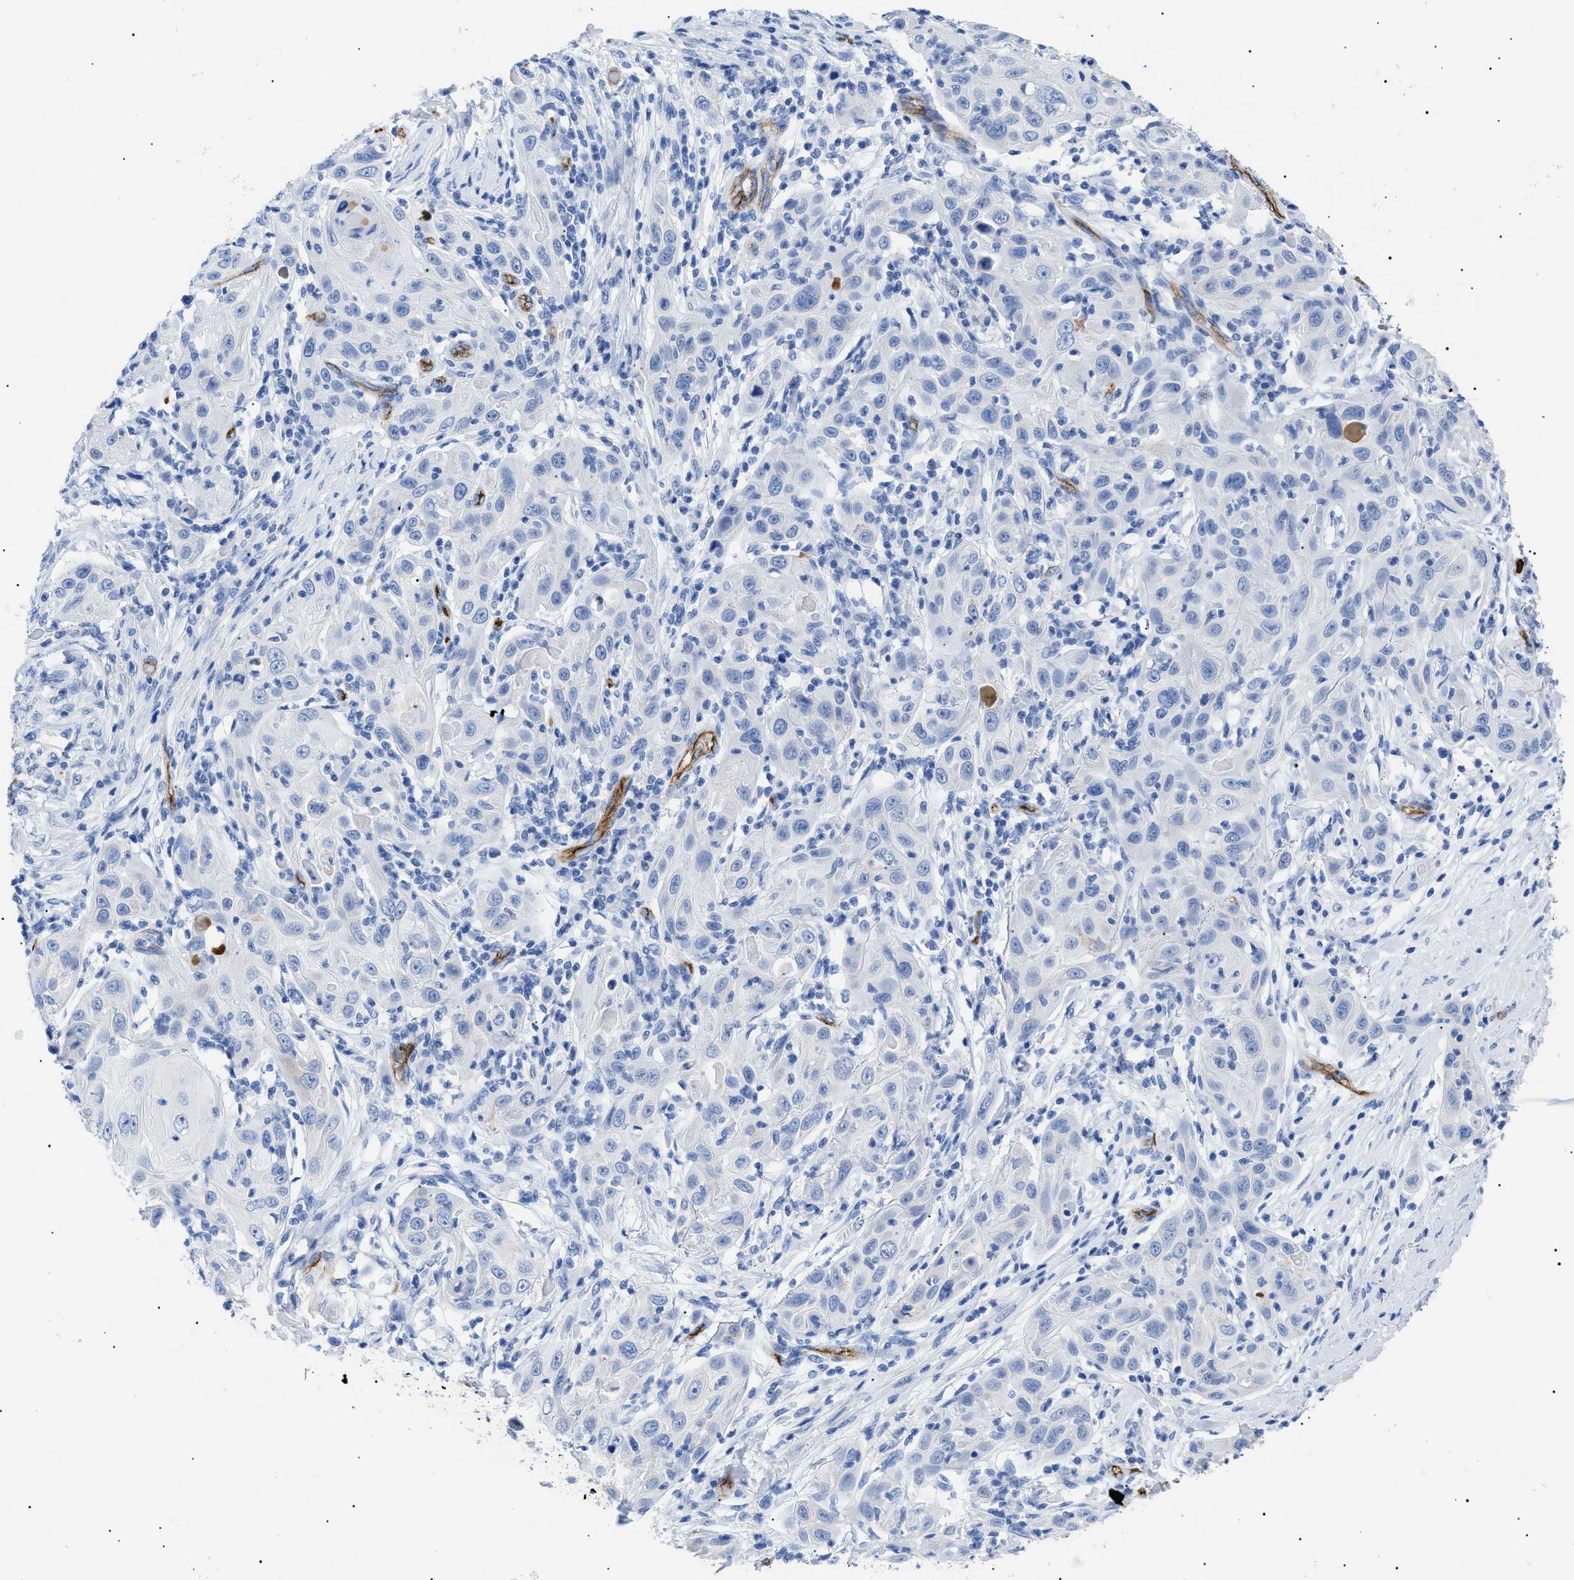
{"staining": {"intensity": "negative", "quantity": "none", "location": "none"}, "tissue": "skin cancer", "cell_type": "Tumor cells", "image_type": "cancer", "snomed": [{"axis": "morphology", "description": "Squamous cell carcinoma, NOS"}, {"axis": "topography", "description": "Skin"}], "caption": "Micrograph shows no protein expression in tumor cells of skin squamous cell carcinoma tissue.", "gene": "PODXL", "patient": {"sex": "female", "age": 88}}